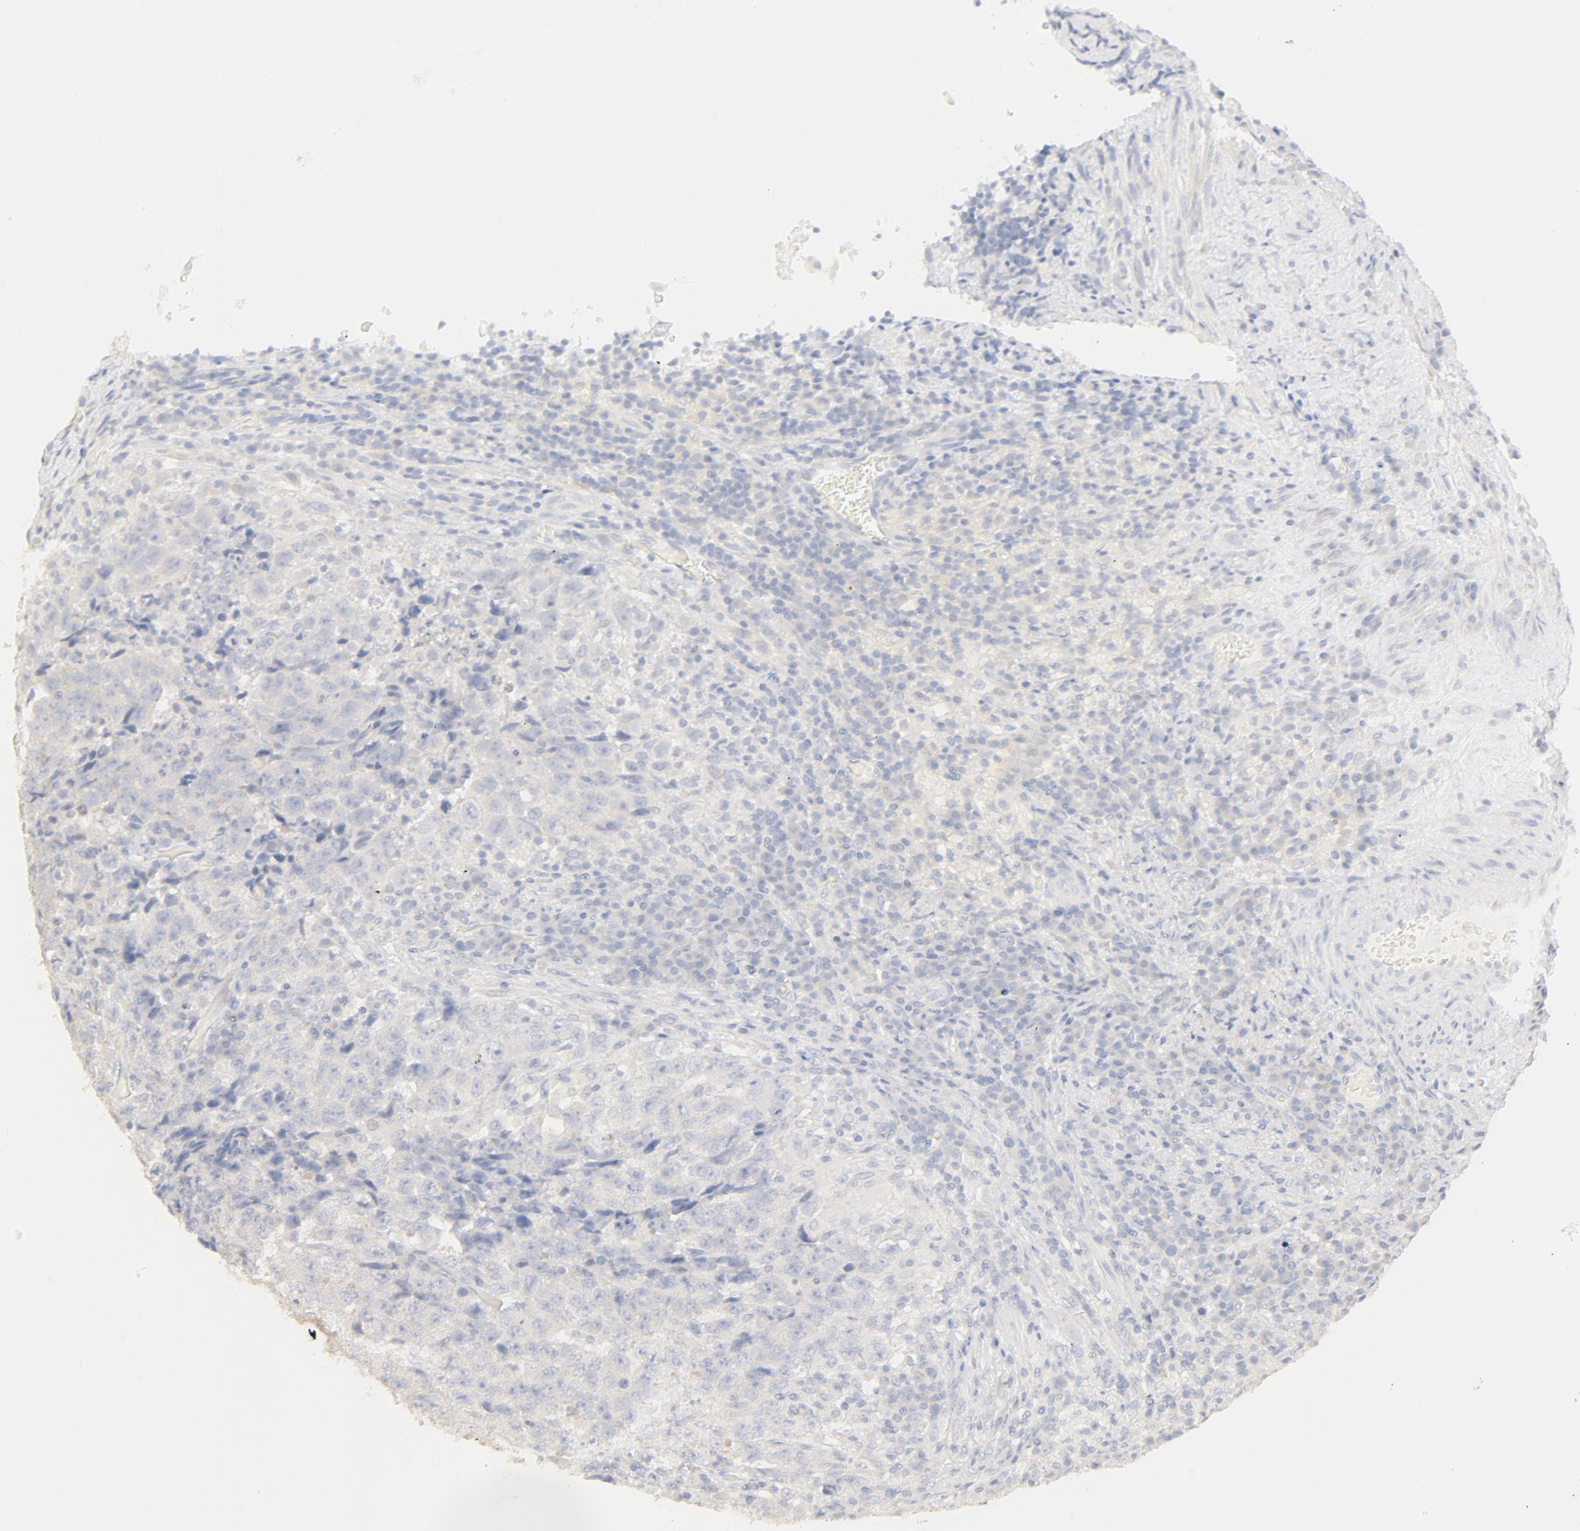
{"staining": {"intensity": "negative", "quantity": "none", "location": "none"}, "tissue": "testis cancer", "cell_type": "Tumor cells", "image_type": "cancer", "snomed": [{"axis": "morphology", "description": "Necrosis, NOS"}, {"axis": "morphology", "description": "Carcinoma, Embryonal, NOS"}, {"axis": "topography", "description": "Testis"}], "caption": "High magnification brightfield microscopy of testis embryonal carcinoma stained with DAB (brown) and counterstained with hematoxylin (blue): tumor cells show no significant positivity.", "gene": "FCGBP", "patient": {"sex": "male", "age": 19}}